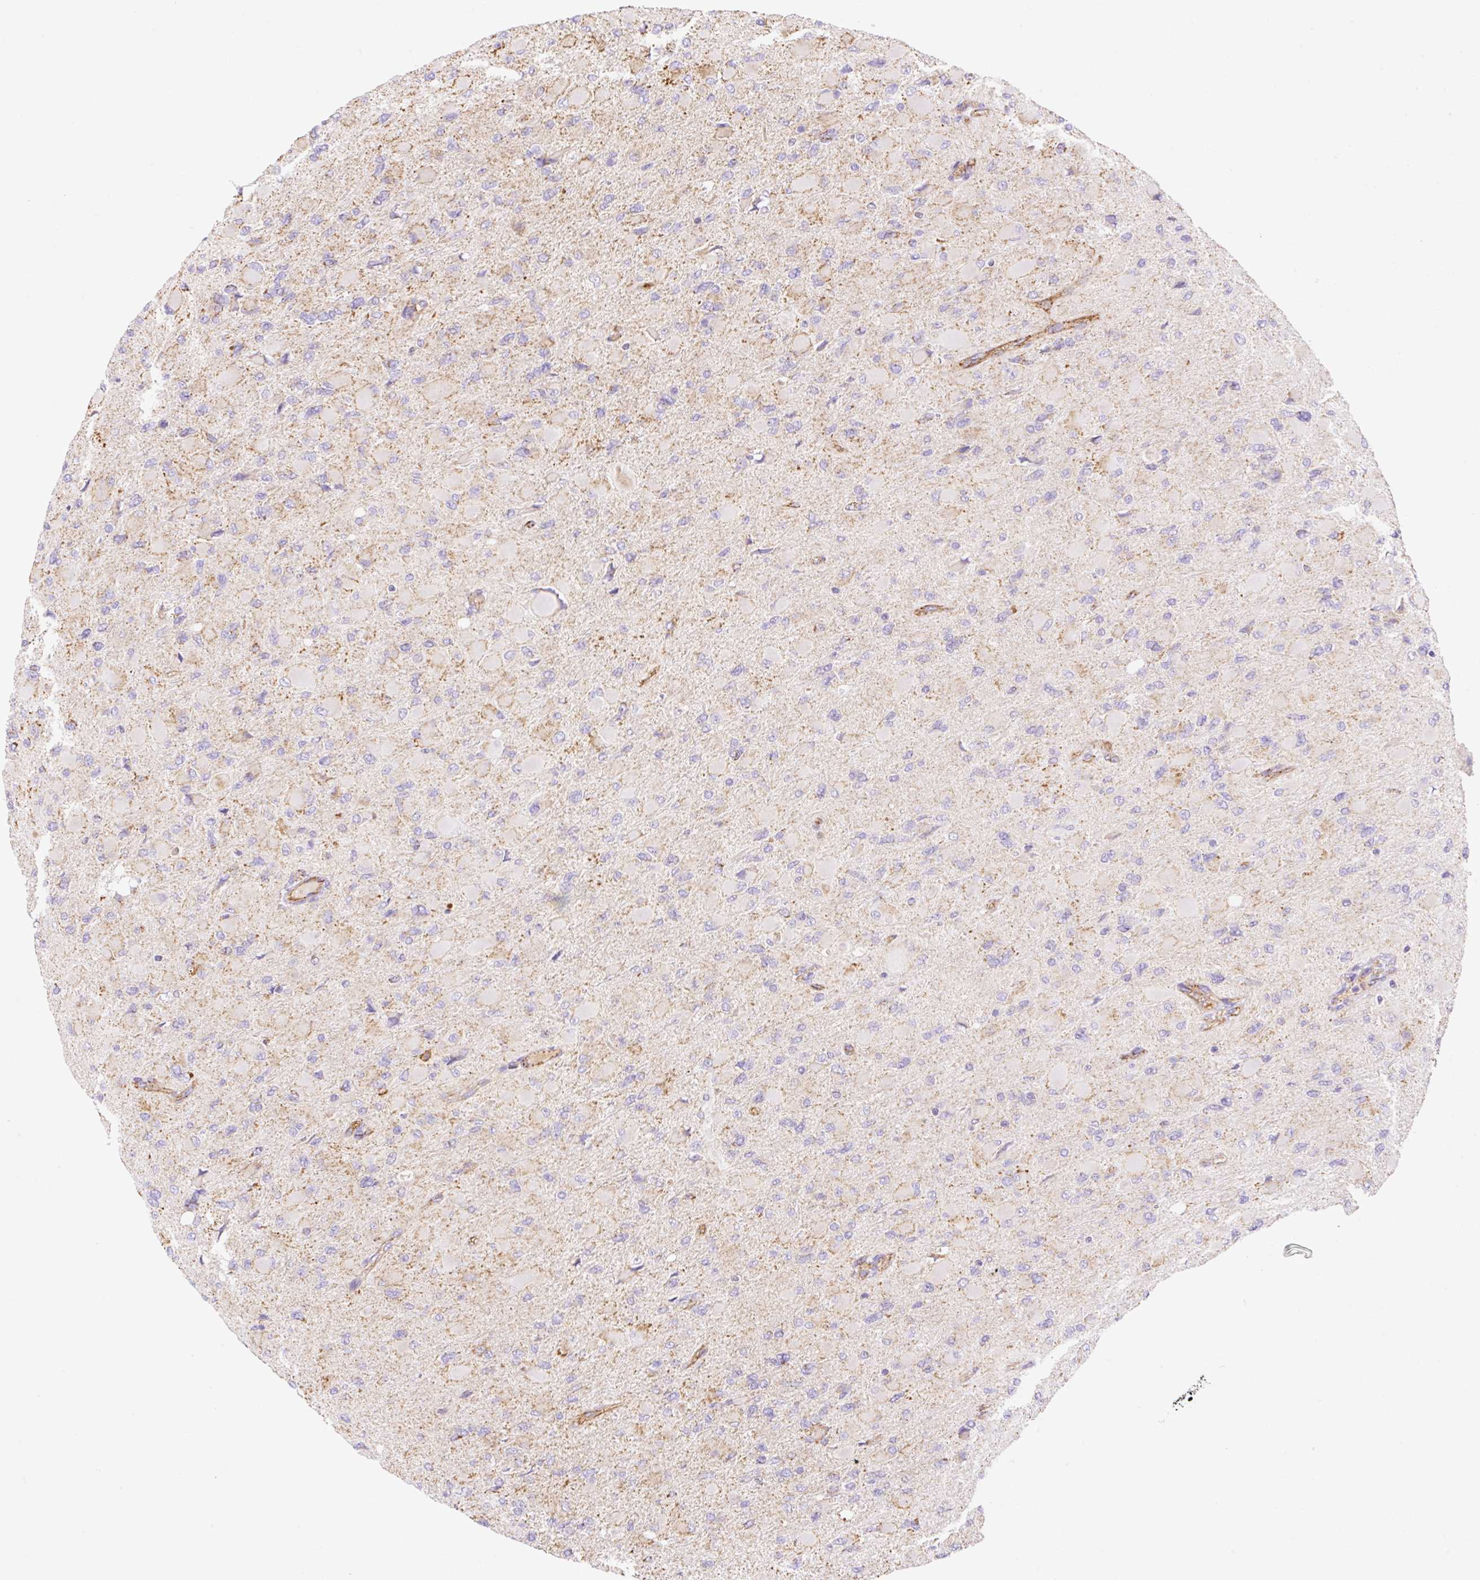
{"staining": {"intensity": "weak", "quantity": "<25%", "location": "cytoplasmic/membranous"}, "tissue": "glioma", "cell_type": "Tumor cells", "image_type": "cancer", "snomed": [{"axis": "morphology", "description": "Glioma, malignant, High grade"}, {"axis": "topography", "description": "Cerebral cortex"}], "caption": "A histopathology image of glioma stained for a protein displays no brown staining in tumor cells.", "gene": "ESAM", "patient": {"sex": "female", "age": 36}}